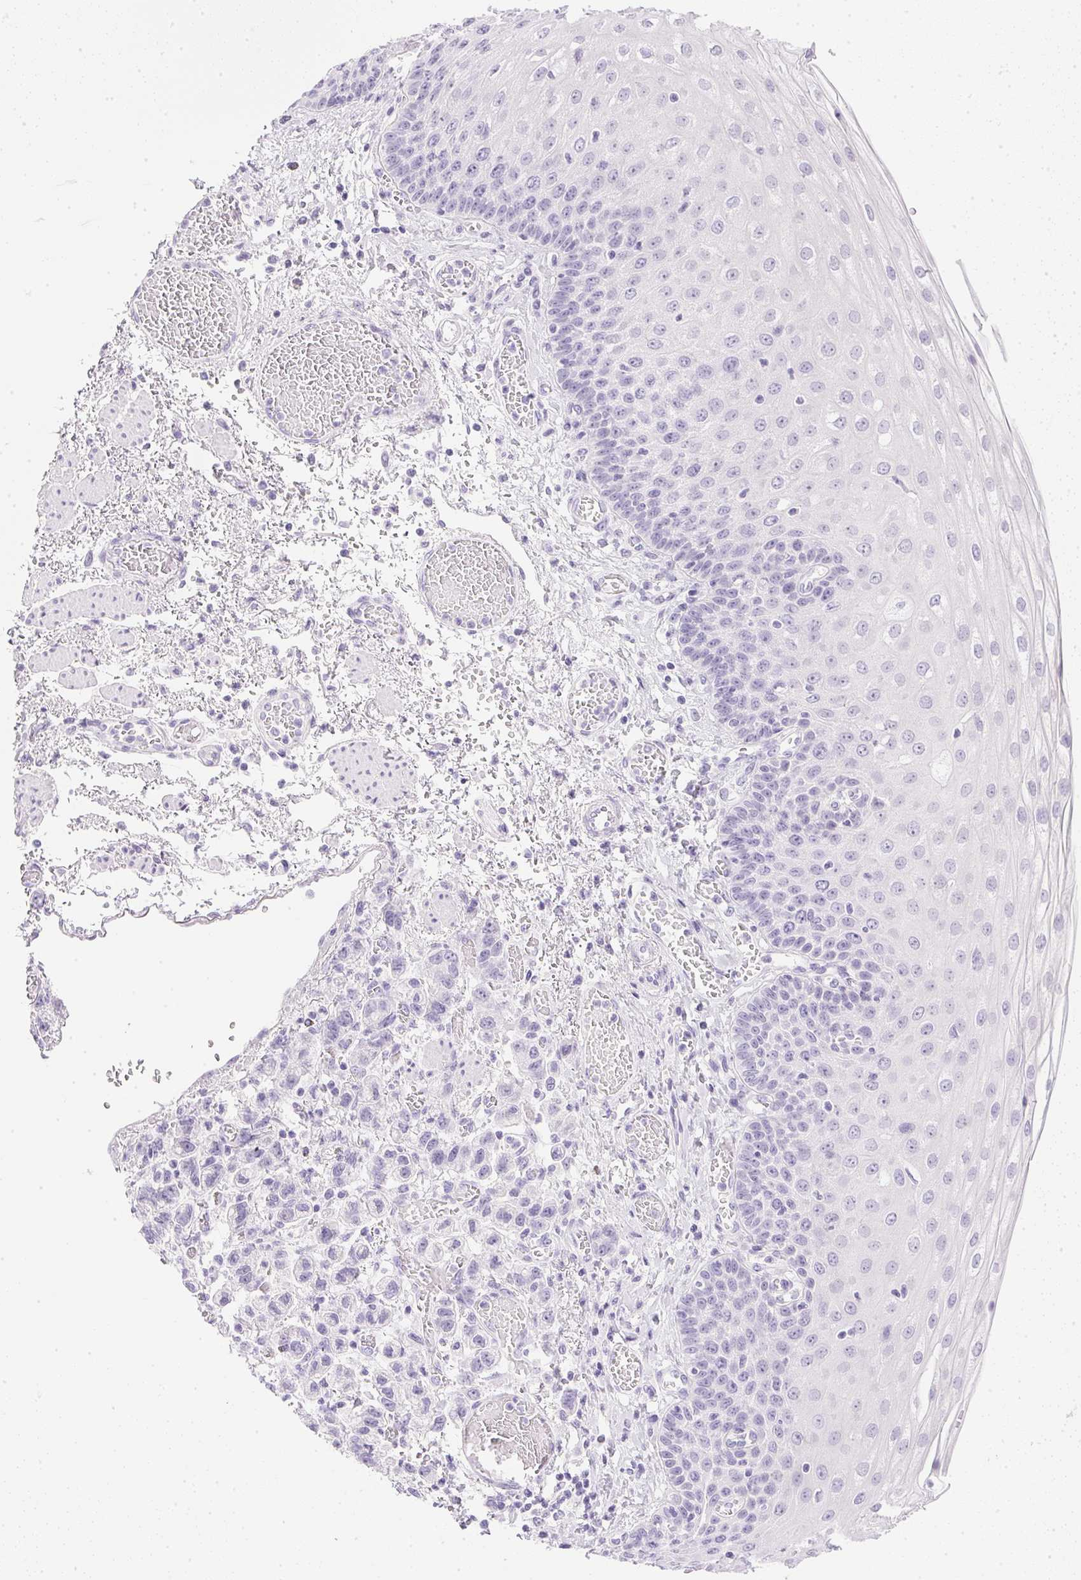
{"staining": {"intensity": "negative", "quantity": "none", "location": "none"}, "tissue": "esophagus", "cell_type": "Squamous epithelial cells", "image_type": "normal", "snomed": [{"axis": "morphology", "description": "Normal tissue, NOS"}, {"axis": "morphology", "description": "Adenocarcinoma, NOS"}, {"axis": "topography", "description": "Esophagus"}], "caption": "The photomicrograph exhibits no significant staining in squamous epithelial cells of esophagus. (Stains: DAB (3,3'-diaminobenzidine) immunohistochemistry with hematoxylin counter stain, Microscopy: brightfield microscopy at high magnification).", "gene": "CPB1", "patient": {"sex": "male", "age": 81}}